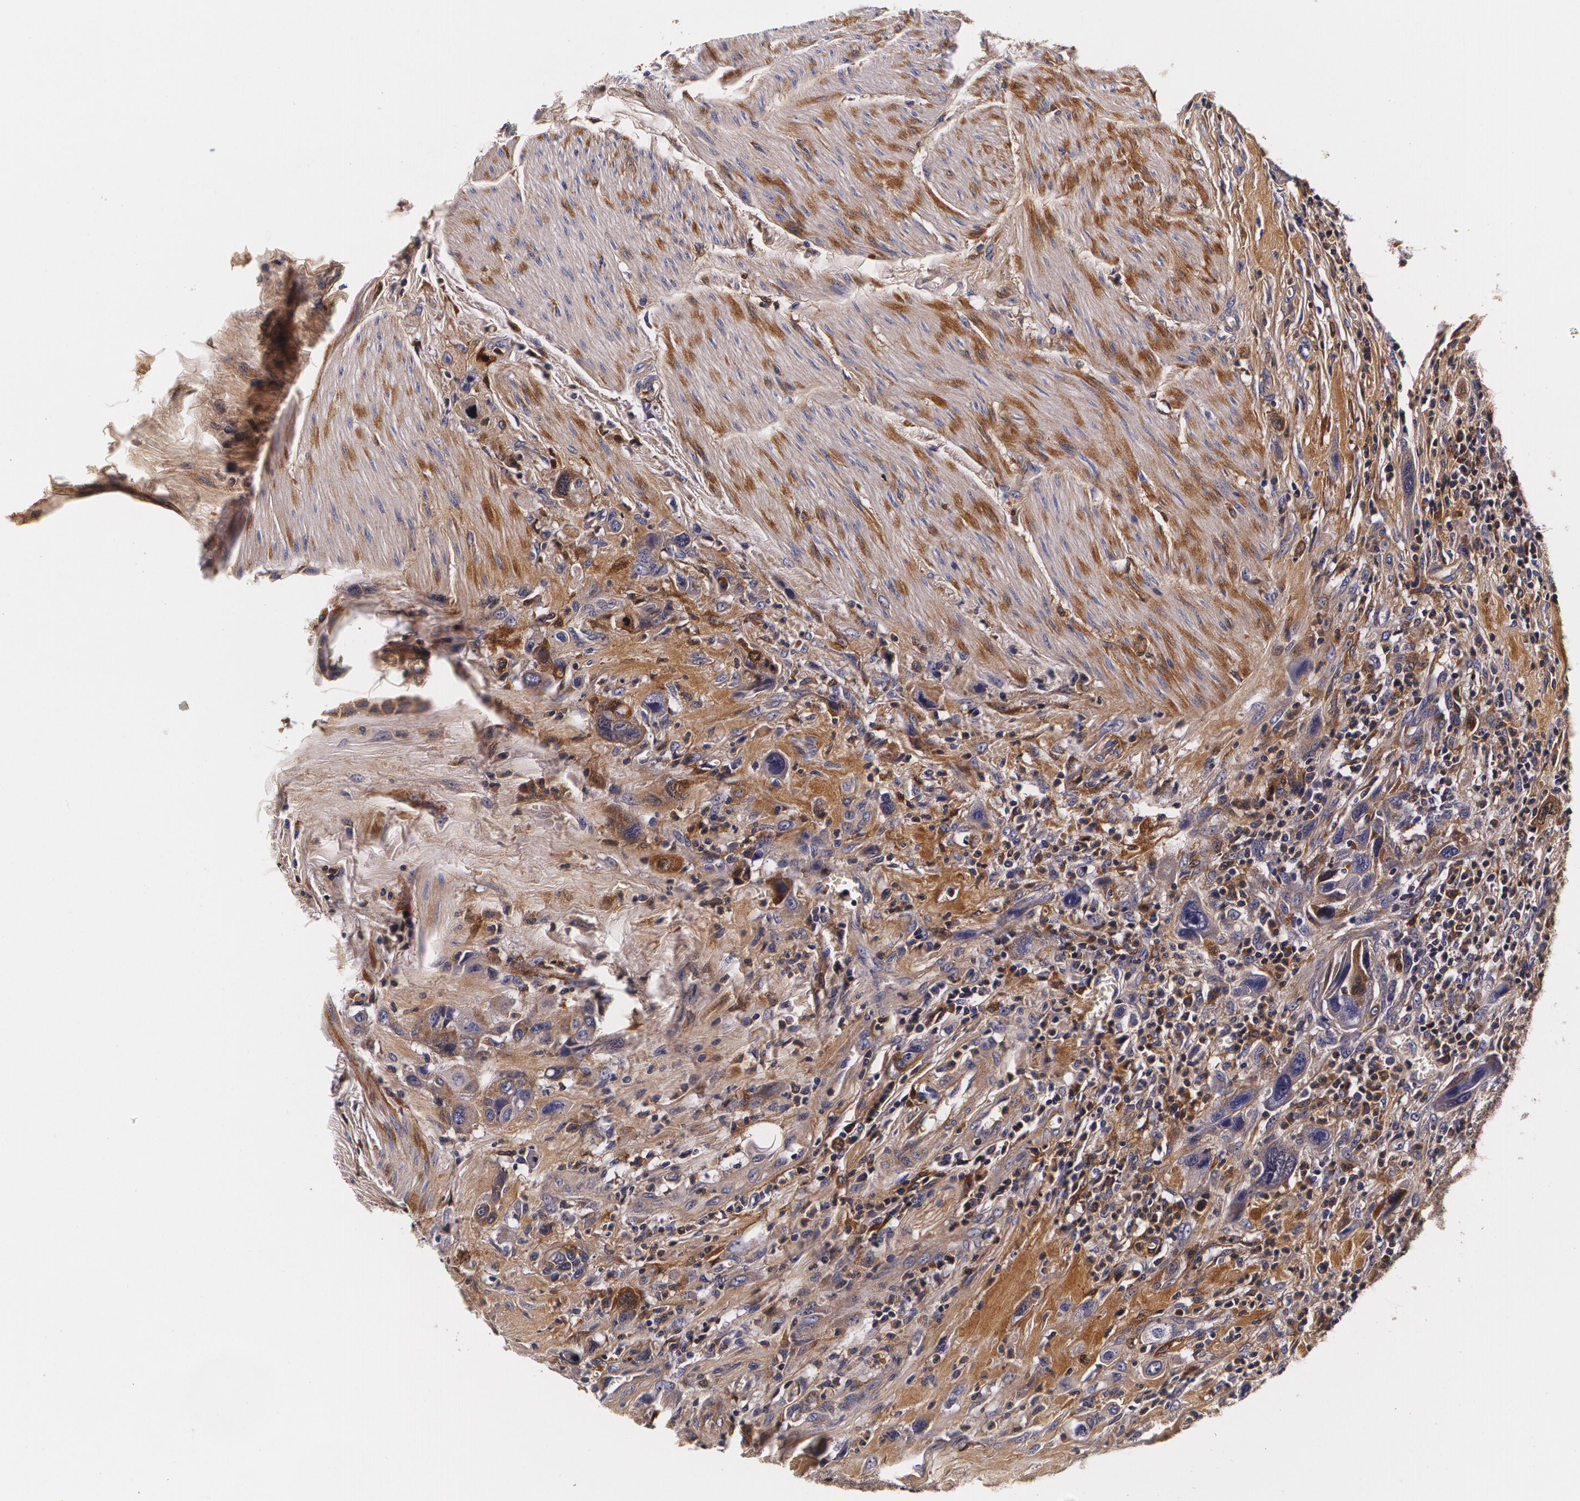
{"staining": {"intensity": "weak", "quantity": ">75%", "location": "cytoplasmic/membranous"}, "tissue": "urothelial cancer", "cell_type": "Tumor cells", "image_type": "cancer", "snomed": [{"axis": "morphology", "description": "Urothelial carcinoma, High grade"}, {"axis": "topography", "description": "Urinary bladder"}], "caption": "A high-resolution photomicrograph shows IHC staining of urothelial carcinoma (high-grade), which shows weak cytoplasmic/membranous expression in approximately >75% of tumor cells.", "gene": "TTR", "patient": {"sex": "male", "age": 50}}